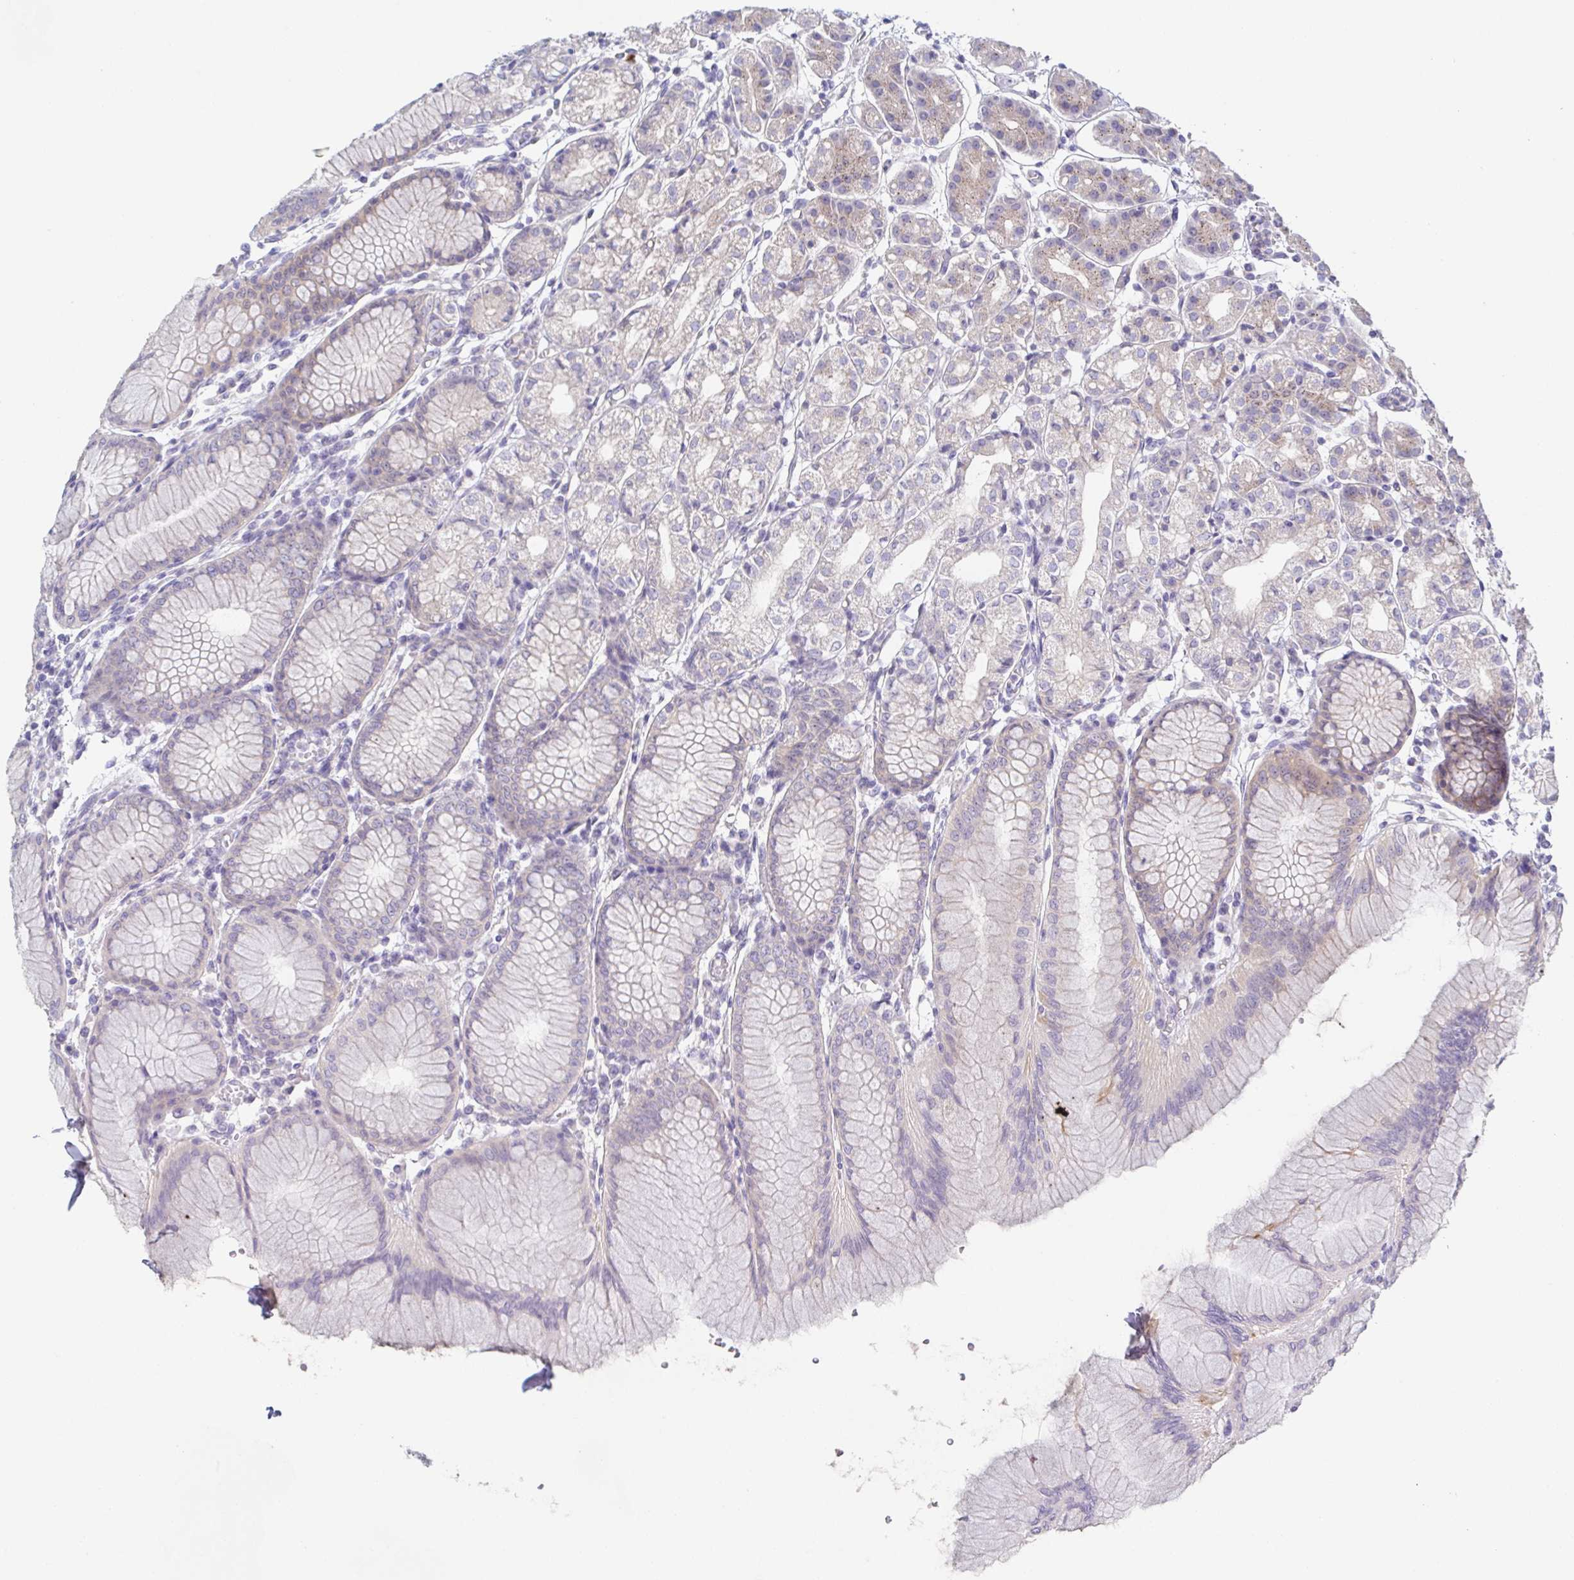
{"staining": {"intensity": "weak", "quantity": "<25%", "location": "cytoplasmic/membranous"}, "tissue": "stomach", "cell_type": "Glandular cells", "image_type": "normal", "snomed": [{"axis": "morphology", "description": "Normal tissue, NOS"}, {"axis": "topography", "description": "Stomach"}], "caption": "An immunohistochemistry image of unremarkable stomach is shown. There is no staining in glandular cells of stomach. (Stains: DAB immunohistochemistry with hematoxylin counter stain, Microscopy: brightfield microscopy at high magnification).", "gene": "HTR2A", "patient": {"sex": "female", "age": 57}}